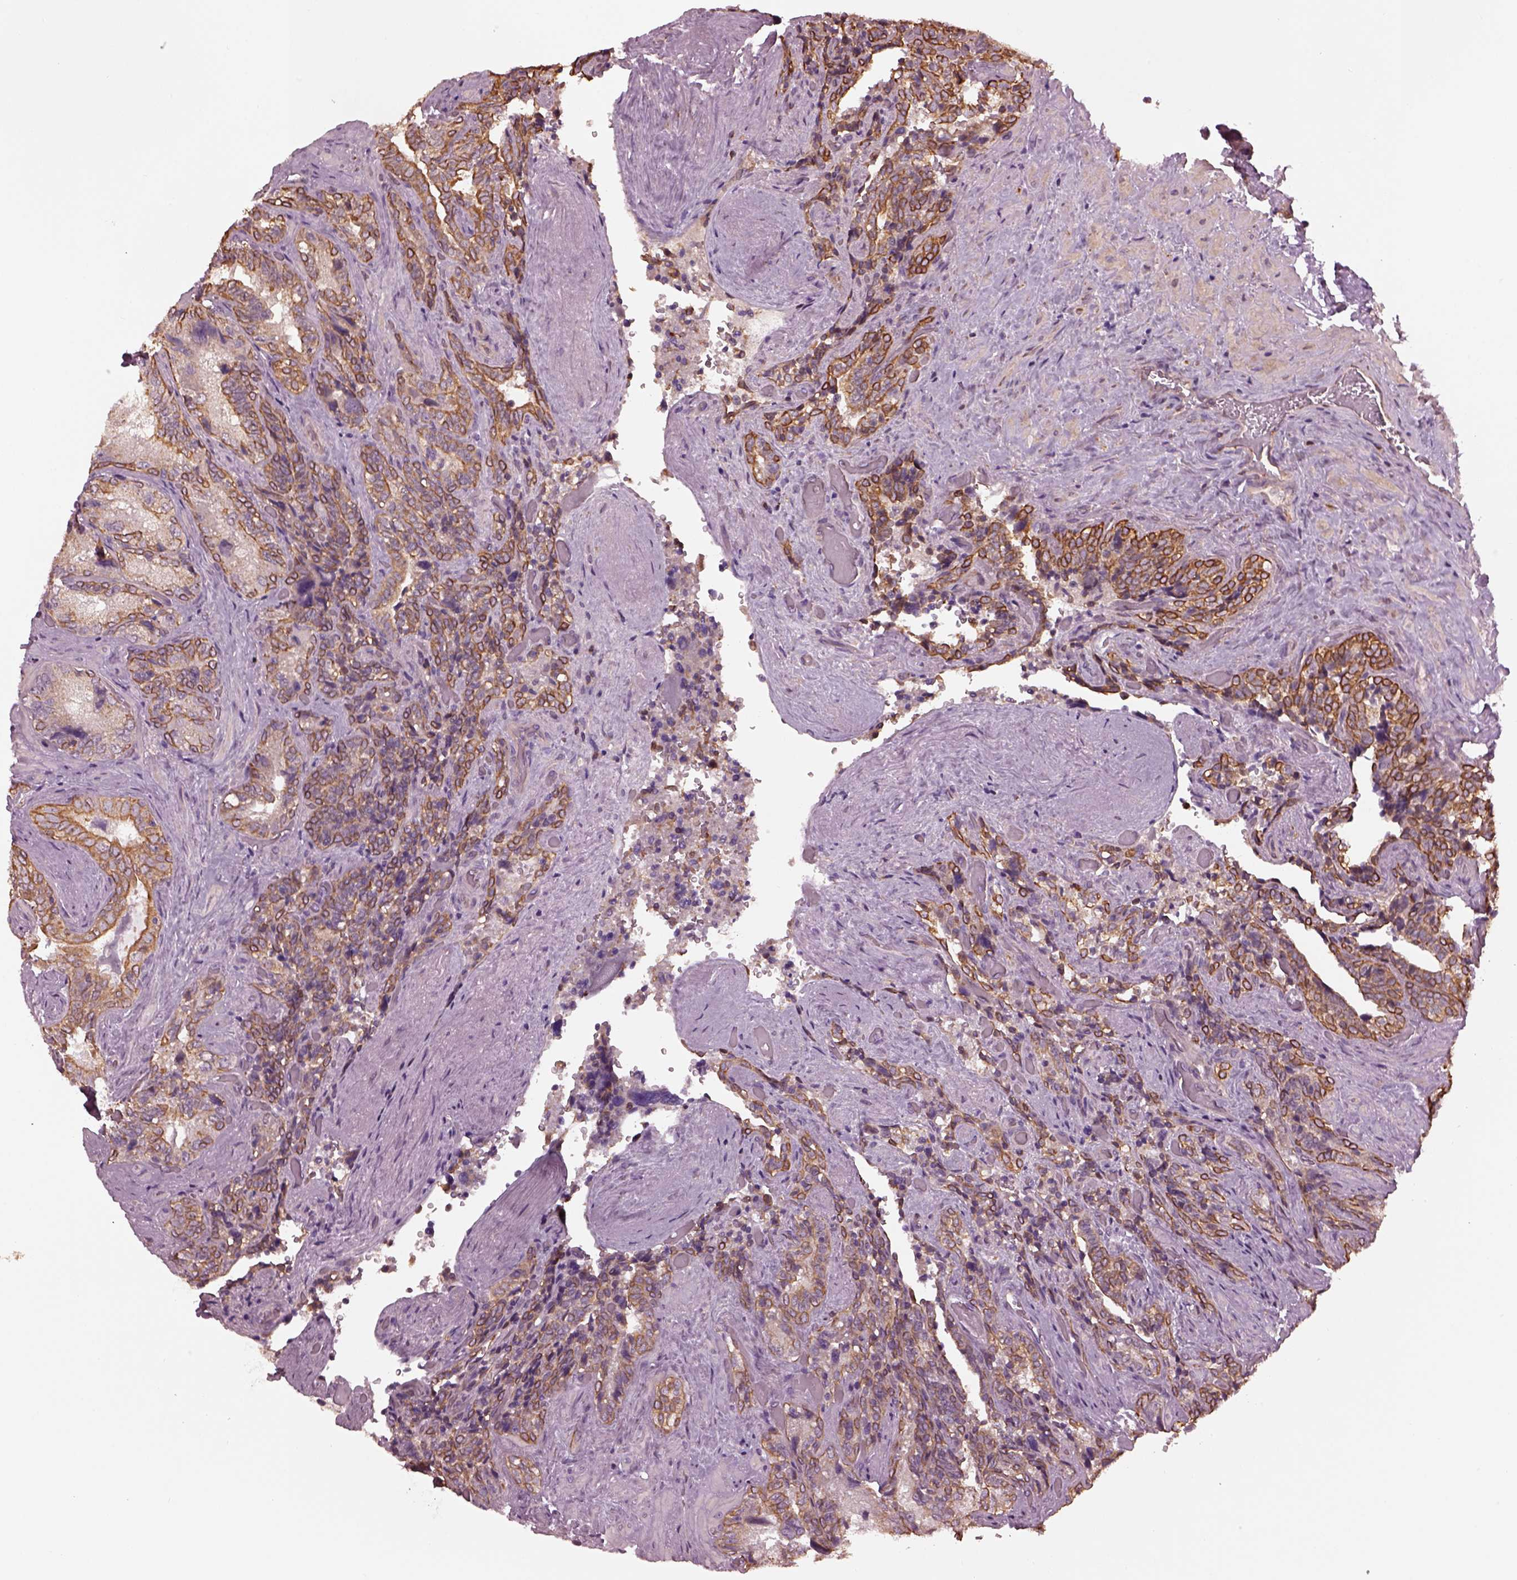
{"staining": {"intensity": "strong", "quantity": "<25%", "location": "cytoplasmic/membranous"}, "tissue": "seminal vesicle", "cell_type": "Glandular cells", "image_type": "normal", "snomed": [{"axis": "morphology", "description": "Normal tissue, NOS"}, {"axis": "topography", "description": "Seminal veicle"}], "caption": "About <25% of glandular cells in normal human seminal vesicle exhibit strong cytoplasmic/membranous protein staining as visualized by brown immunohistochemical staining.", "gene": "RUFY3", "patient": {"sex": "male", "age": 69}}